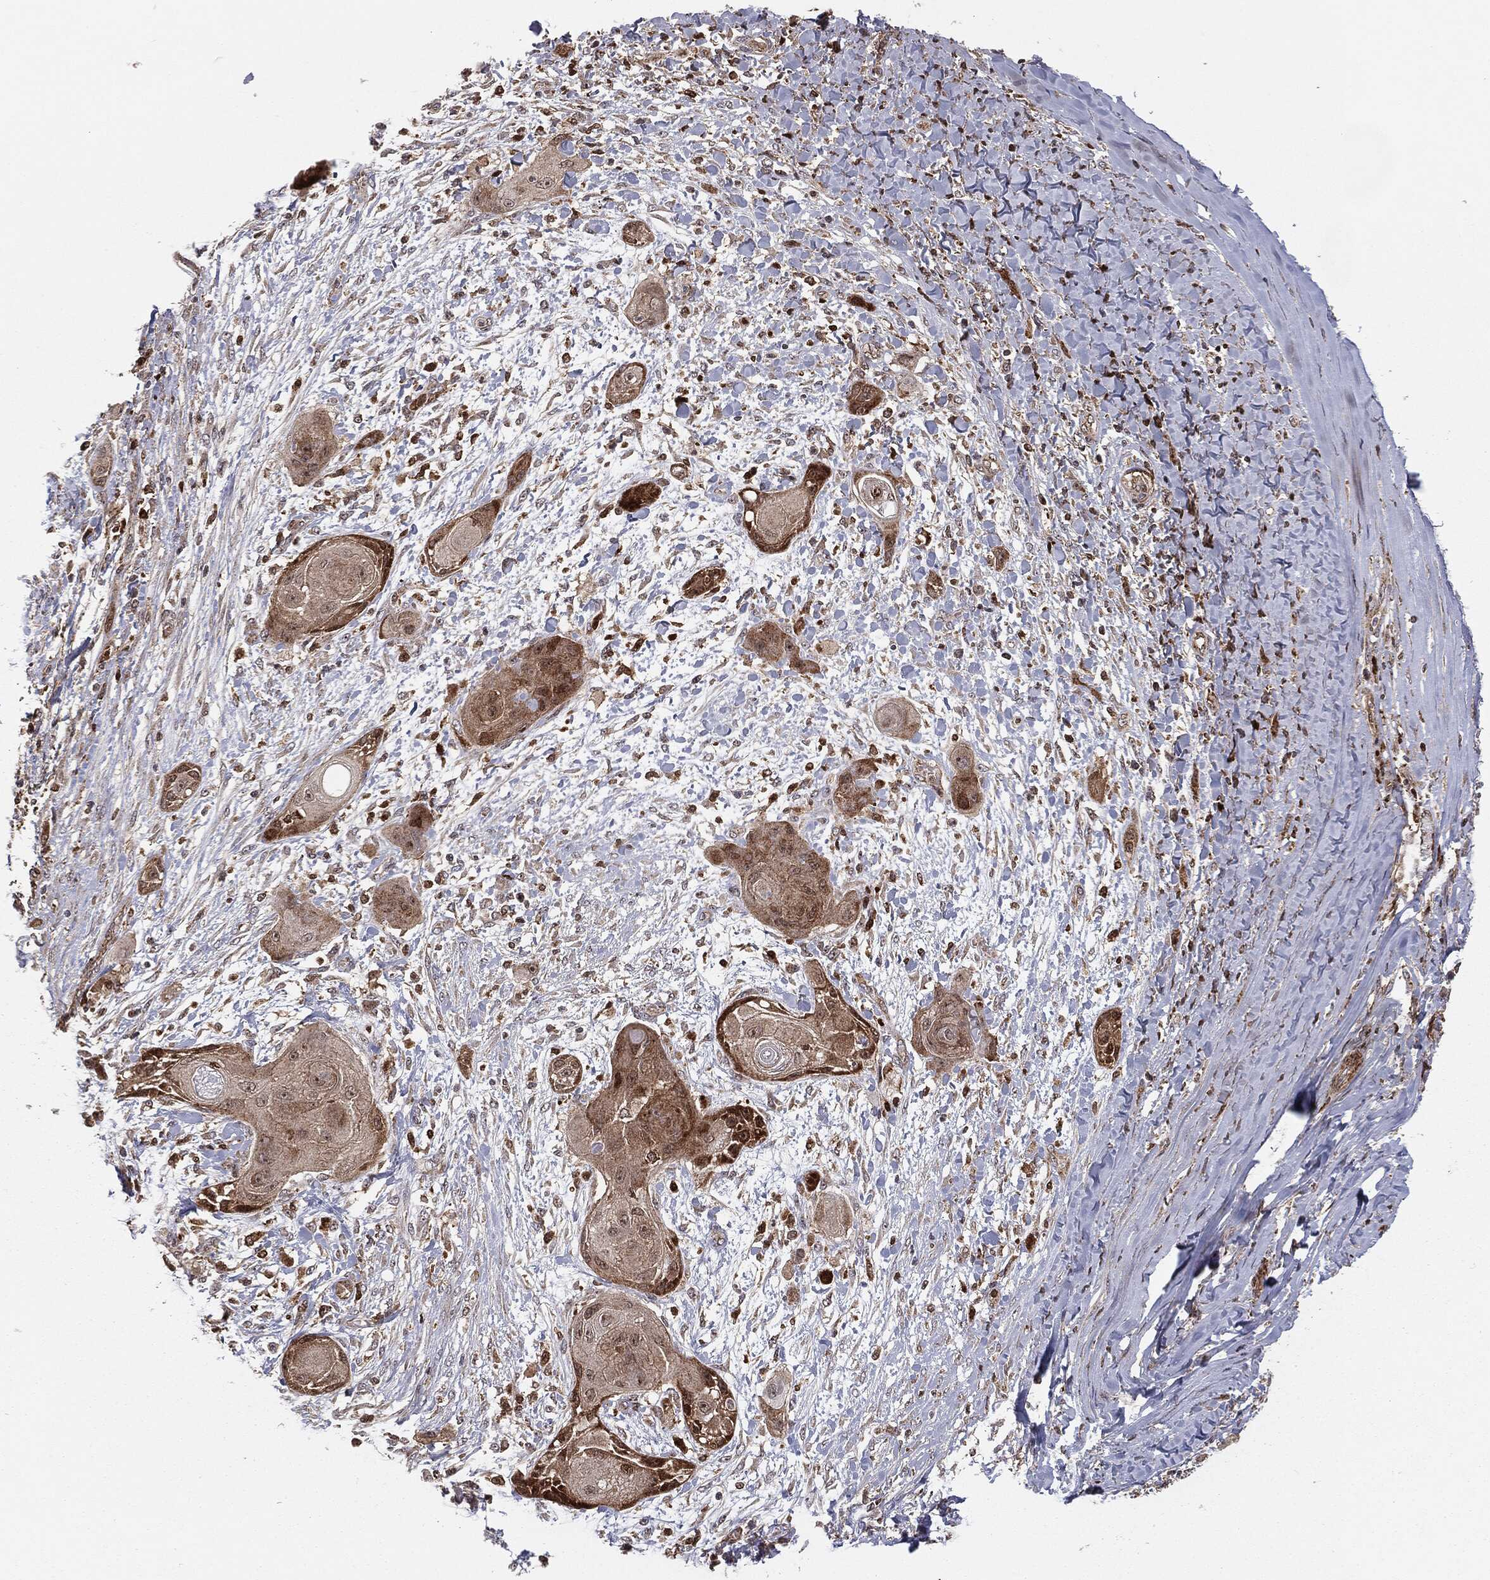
{"staining": {"intensity": "moderate", "quantity": ">75%", "location": "cytoplasmic/membranous"}, "tissue": "skin cancer", "cell_type": "Tumor cells", "image_type": "cancer", "snomed": [{"axis": "morphology", "description": "Squamous cell carcinoma, NOS"}, {"axis": "topography", "description": "Skin"}], "caption": "IHC (DAB (3,3'-diaminobenzidine)) staining of human skin cancer (squamous cell carcinoma) reveals moderate cytoplasmic/membranous protein expression in about >75% of tumor cells. (DAB (3,3'-diaminobenzidine) IHC with brightfield microscopy, high magnification).", "gene": "PTEN", "patient": {"sex": "male", "age": 62}}